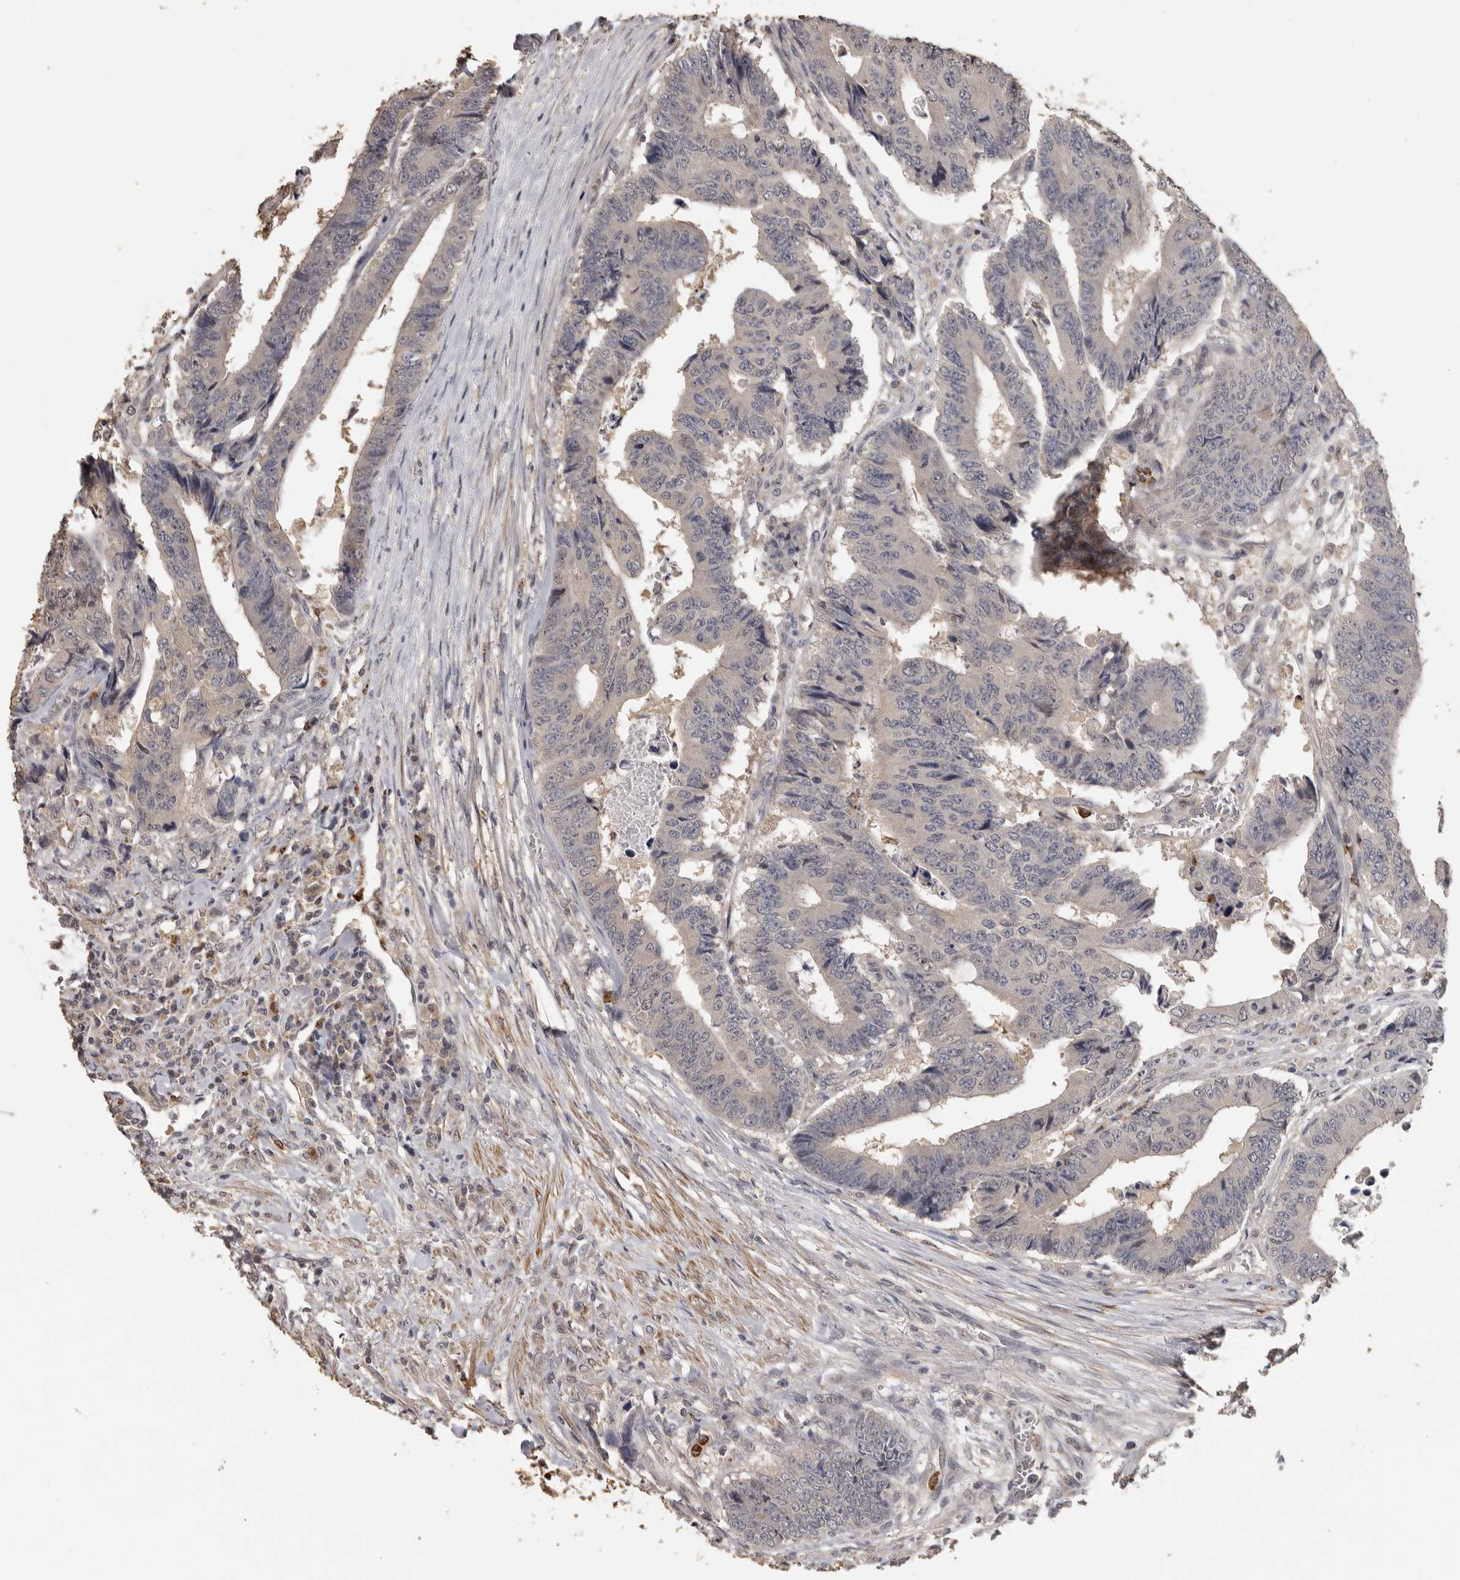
{"staining": {"intensity": "negative", "quantity": "none", "location": "none"}, "tissue": "colorectal cancer", "cell_type": "Tumor cells", "image_type": "cancer", "snomed": [{"axis": "morphology", "description": "Adenocarcinoma, NOS"}, {"axis": "topography", "description": "Rectum"}], "caption": "Immunohistochemical staining of colorectal adenocarcinoma shows no significant expression in tumor cells.", "gene": "KIF2B", "patient": {"sex": "male", "age": 84}}